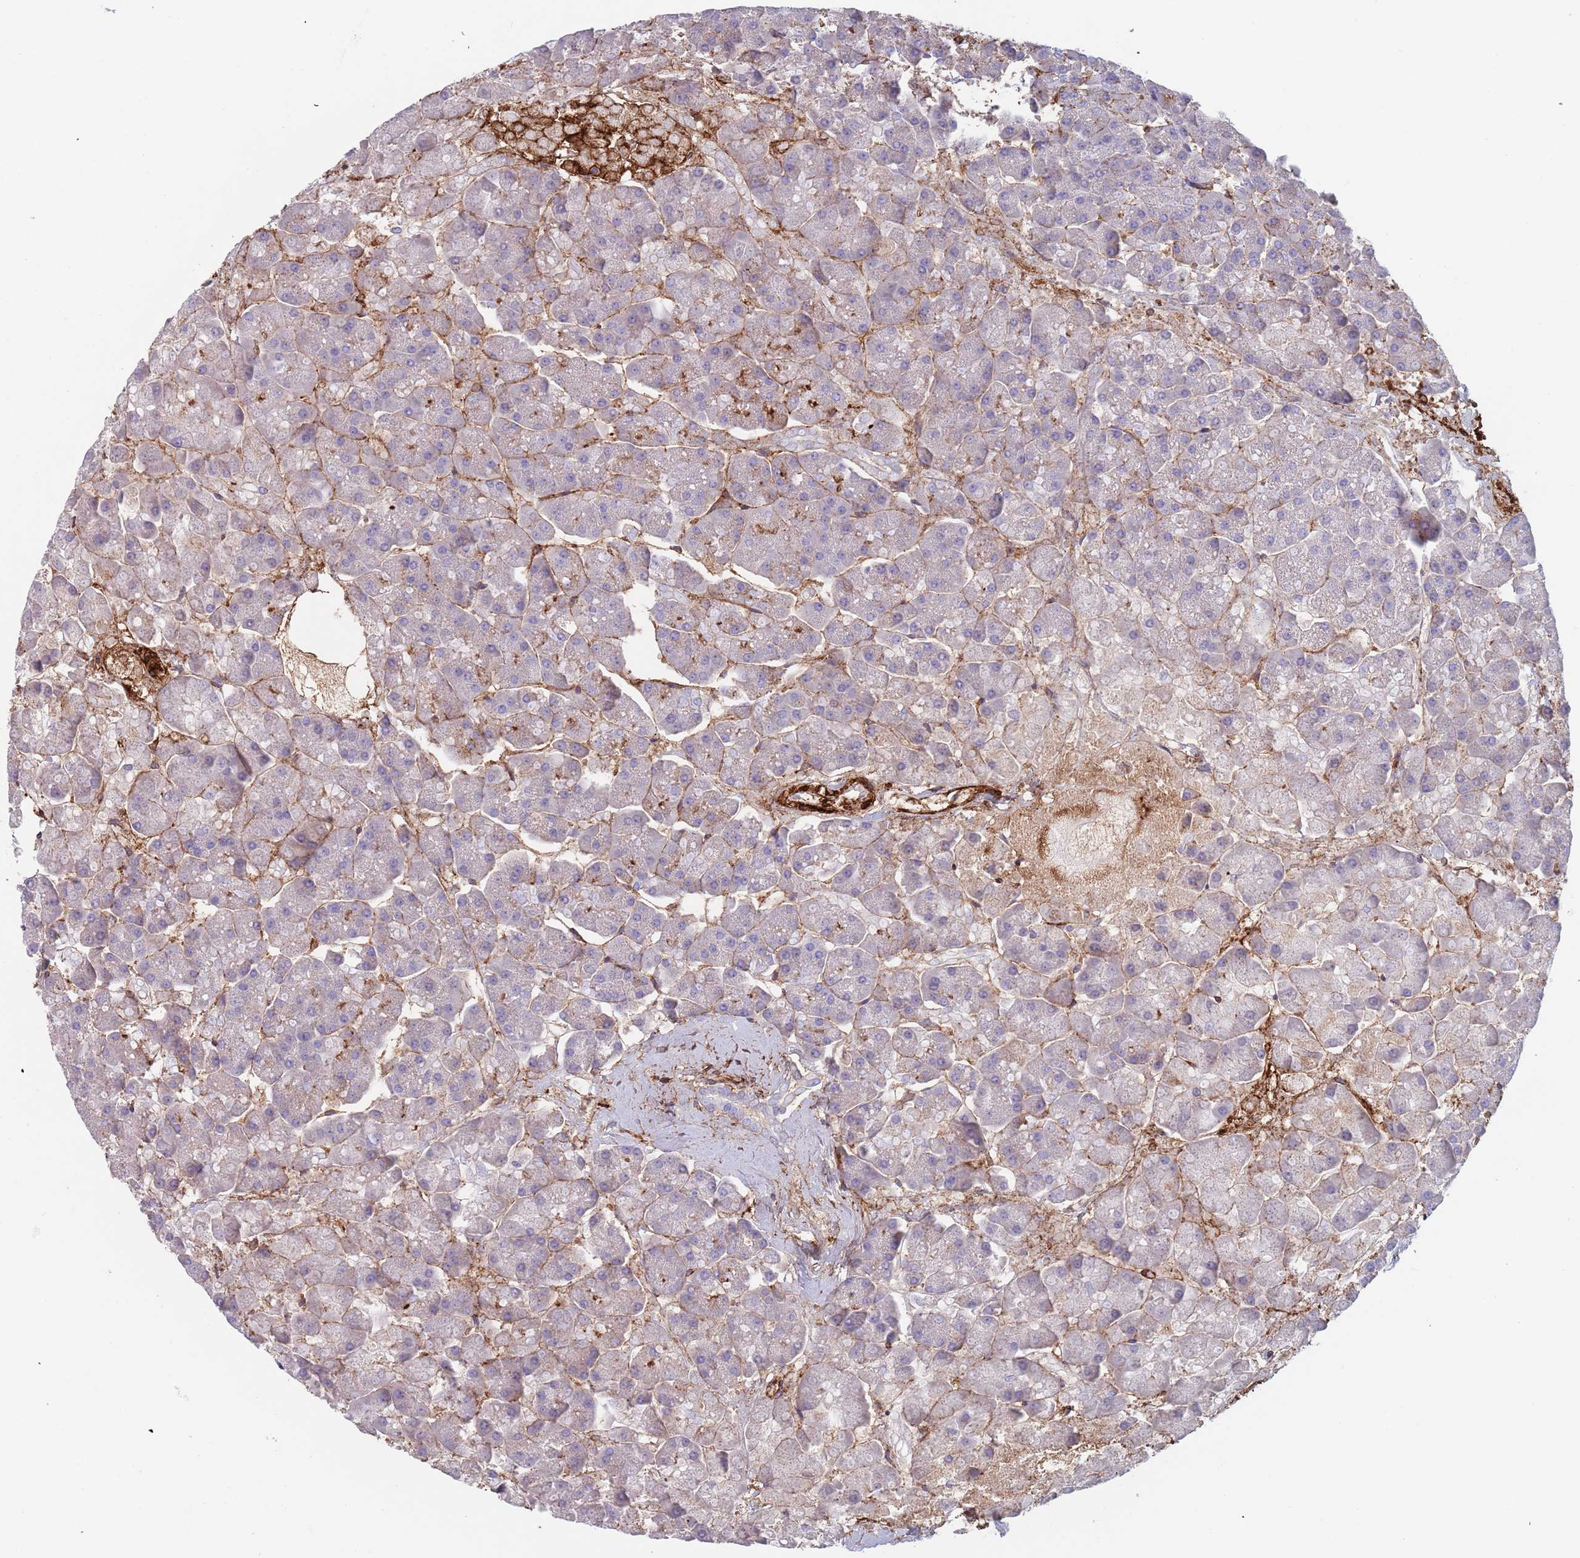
{"staining": {"intensity": "weak", "quantity": "<25%", "location": "cytoplasmic/membranous"}, "tissue": "pancreas", "cell_type": "Exocrine glandular cells", "image_type": "normal", "snomed": [{"axis": "morphology", "description": "Normal tissue, NOS"}, {"axis": "topography", "description": "Pancreas"}, {"axis": "topography", "description": "Peripheral nerve tissue"}], "caption": "Immunohistochemistry micrograph of unremarkable pancreas stained for a protein (brown), which reveals no staining in exocrine glandular cells.", "gene": "RNF144A", "patient": {"sex": "male", "age": 54}}